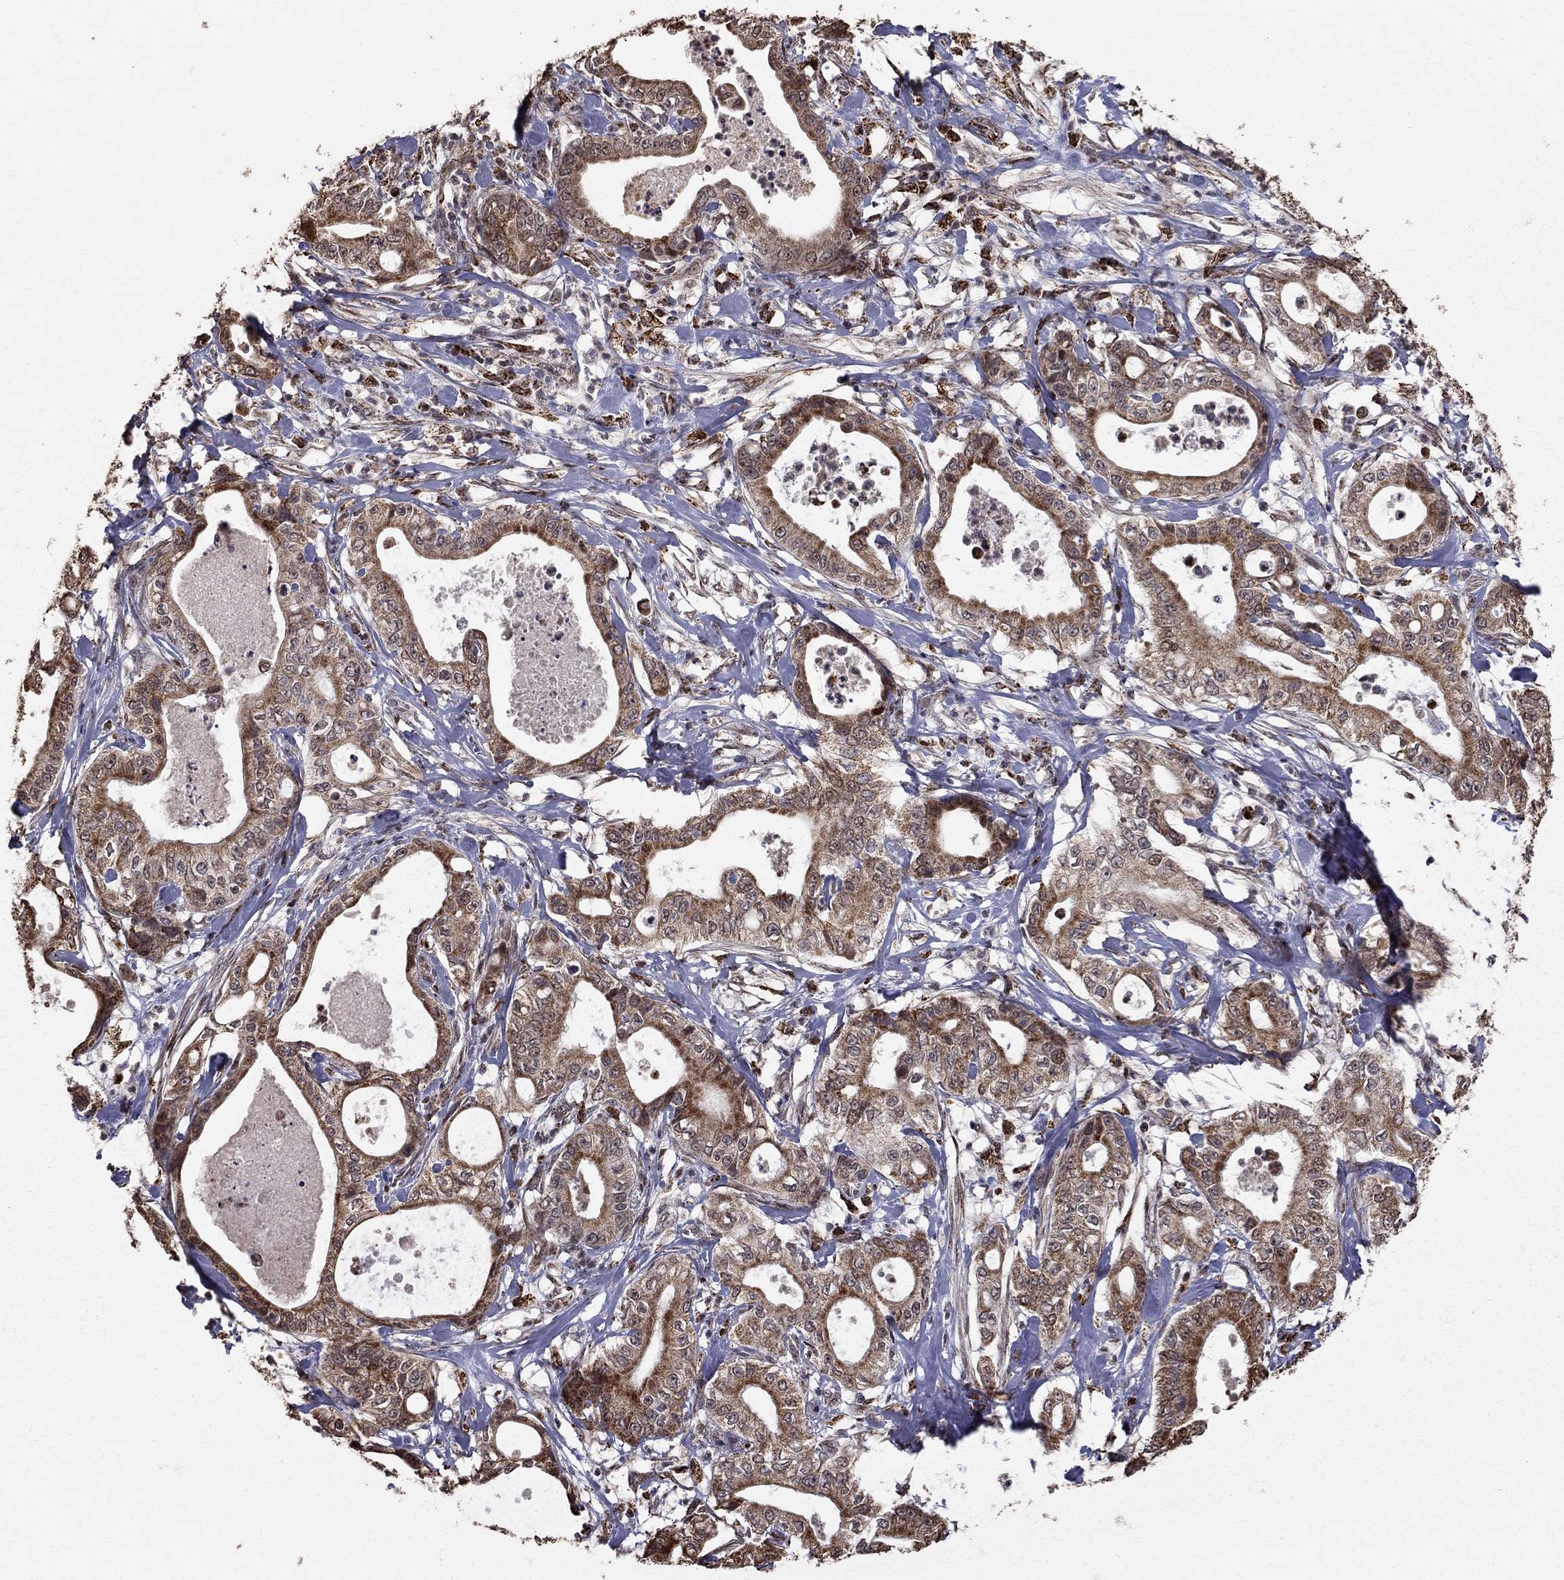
{"staining": {"intensity": "moderate", "quantity": ">75%", "location": "cytoplasmic/membranous"}, "tissue": "pancreatic cancer", "cell_type": "Tumor cells", "image_type": "cancer", "snomed": [{"axis": "morphology", "description": "Adenocarcinoma, NOS"}, {"axis": "topography", "description": "Pancreas"}], "caption": "The photomicrograph exhibits a brown stain indicating the presence of a protein in the cytoplasmic/membranous of tumor cells in pancreatic adenocarcinoma.", "gene": "ACOT13", "patient": {"sex": "male", "age": 71}}